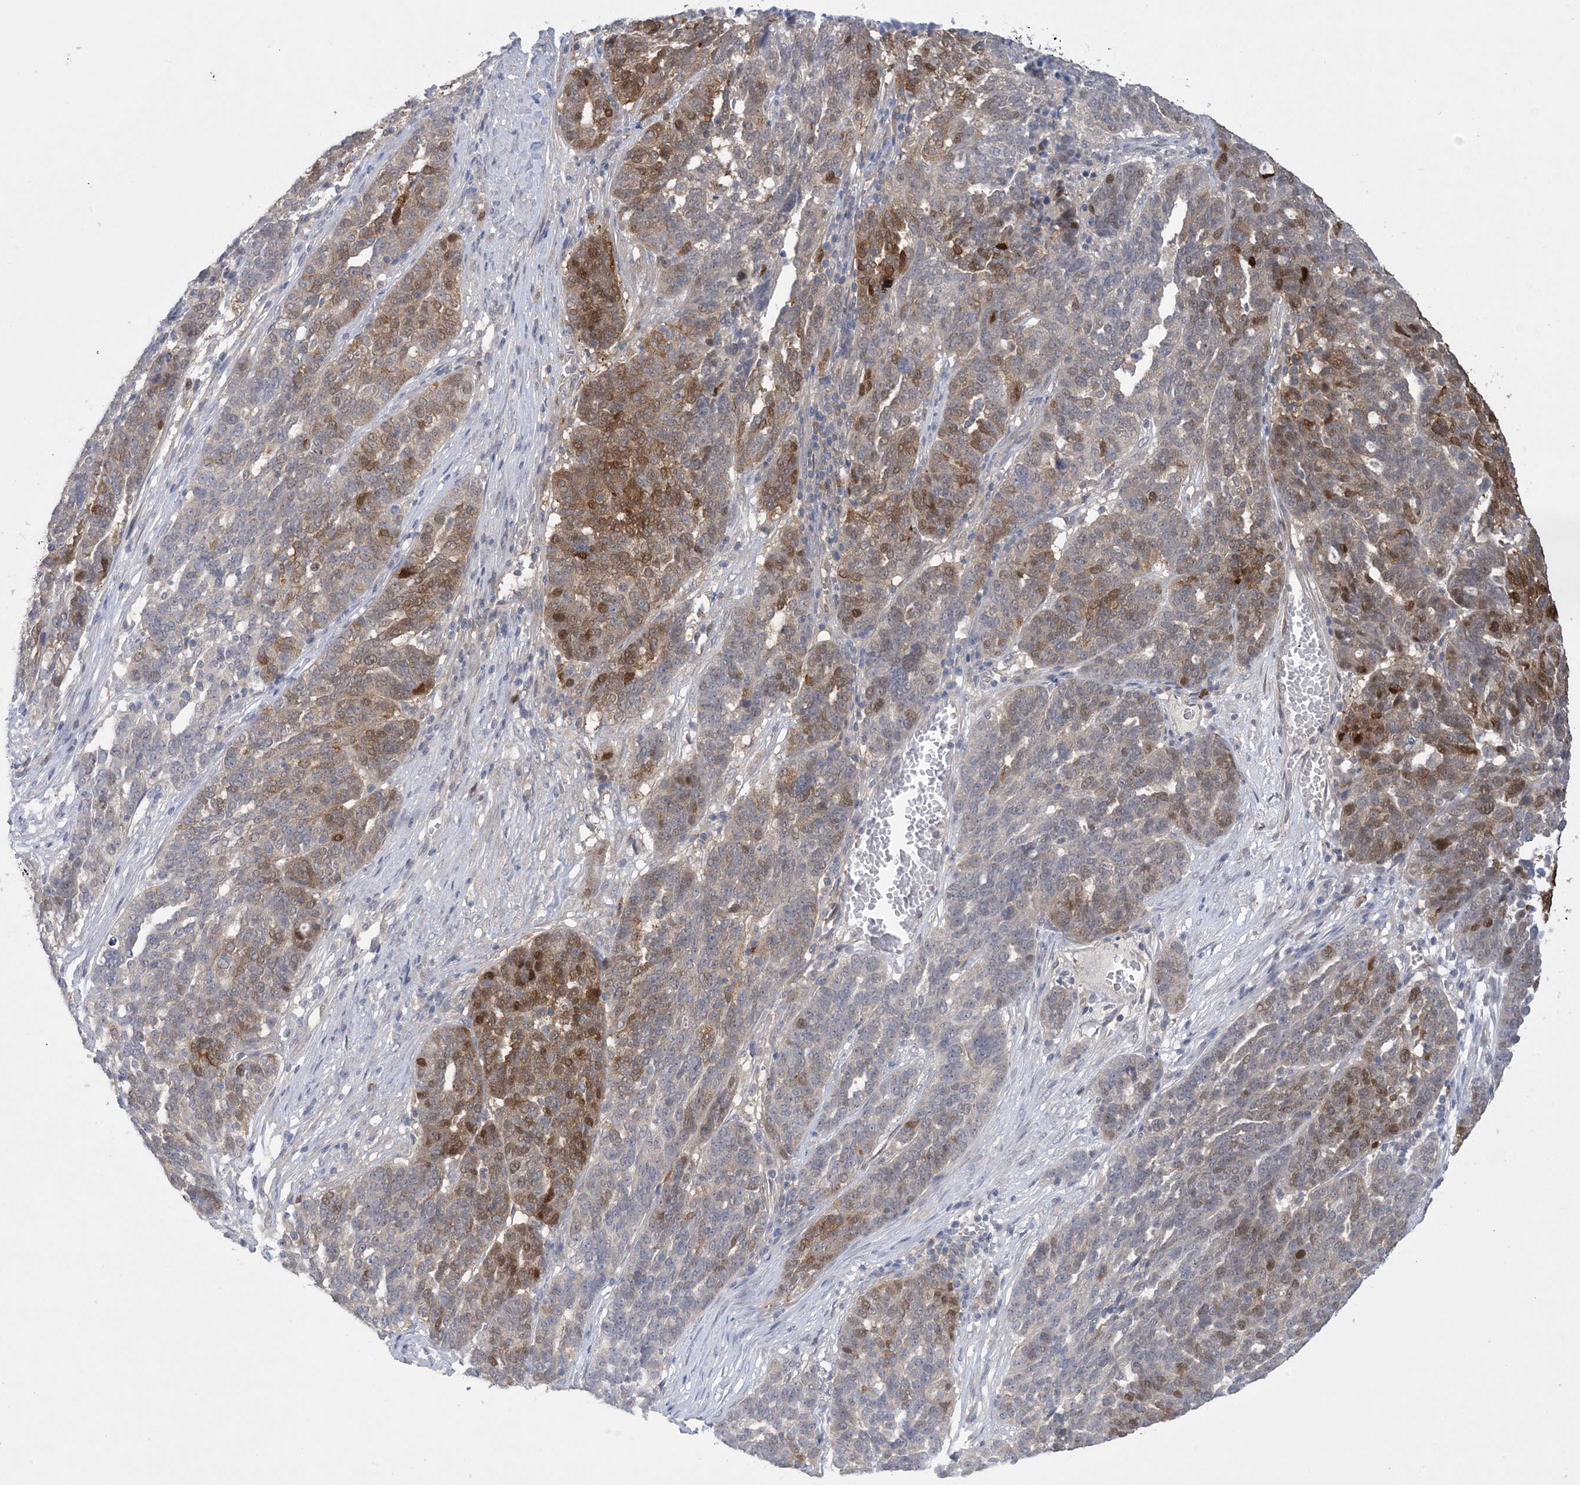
{"staining": {"intensity": "moderate", "quantity": "25%-75%", "location": "cytoplasmic/membranous,nuclear"}, "tissue": "ovarian cancer", "cell_type": "Tumor cells", "image_type": "cancer", "snomed": [{"axis": "morphology", "description": "Cystadenocarcinoma, serous, NOS"}, {"axis": "topography", "description": "Ovary"}], "caption": "Ovarian cancer (serous cystadenocarcinoma) was stained to show a protein in brown. There is medium levels of moderate cytoplasmic/membranous and nuclear staining in approximately 25%-75% of tumor cells.", "gene": "HMGCS1", "patient": {"sex": "female", "age": 59}}